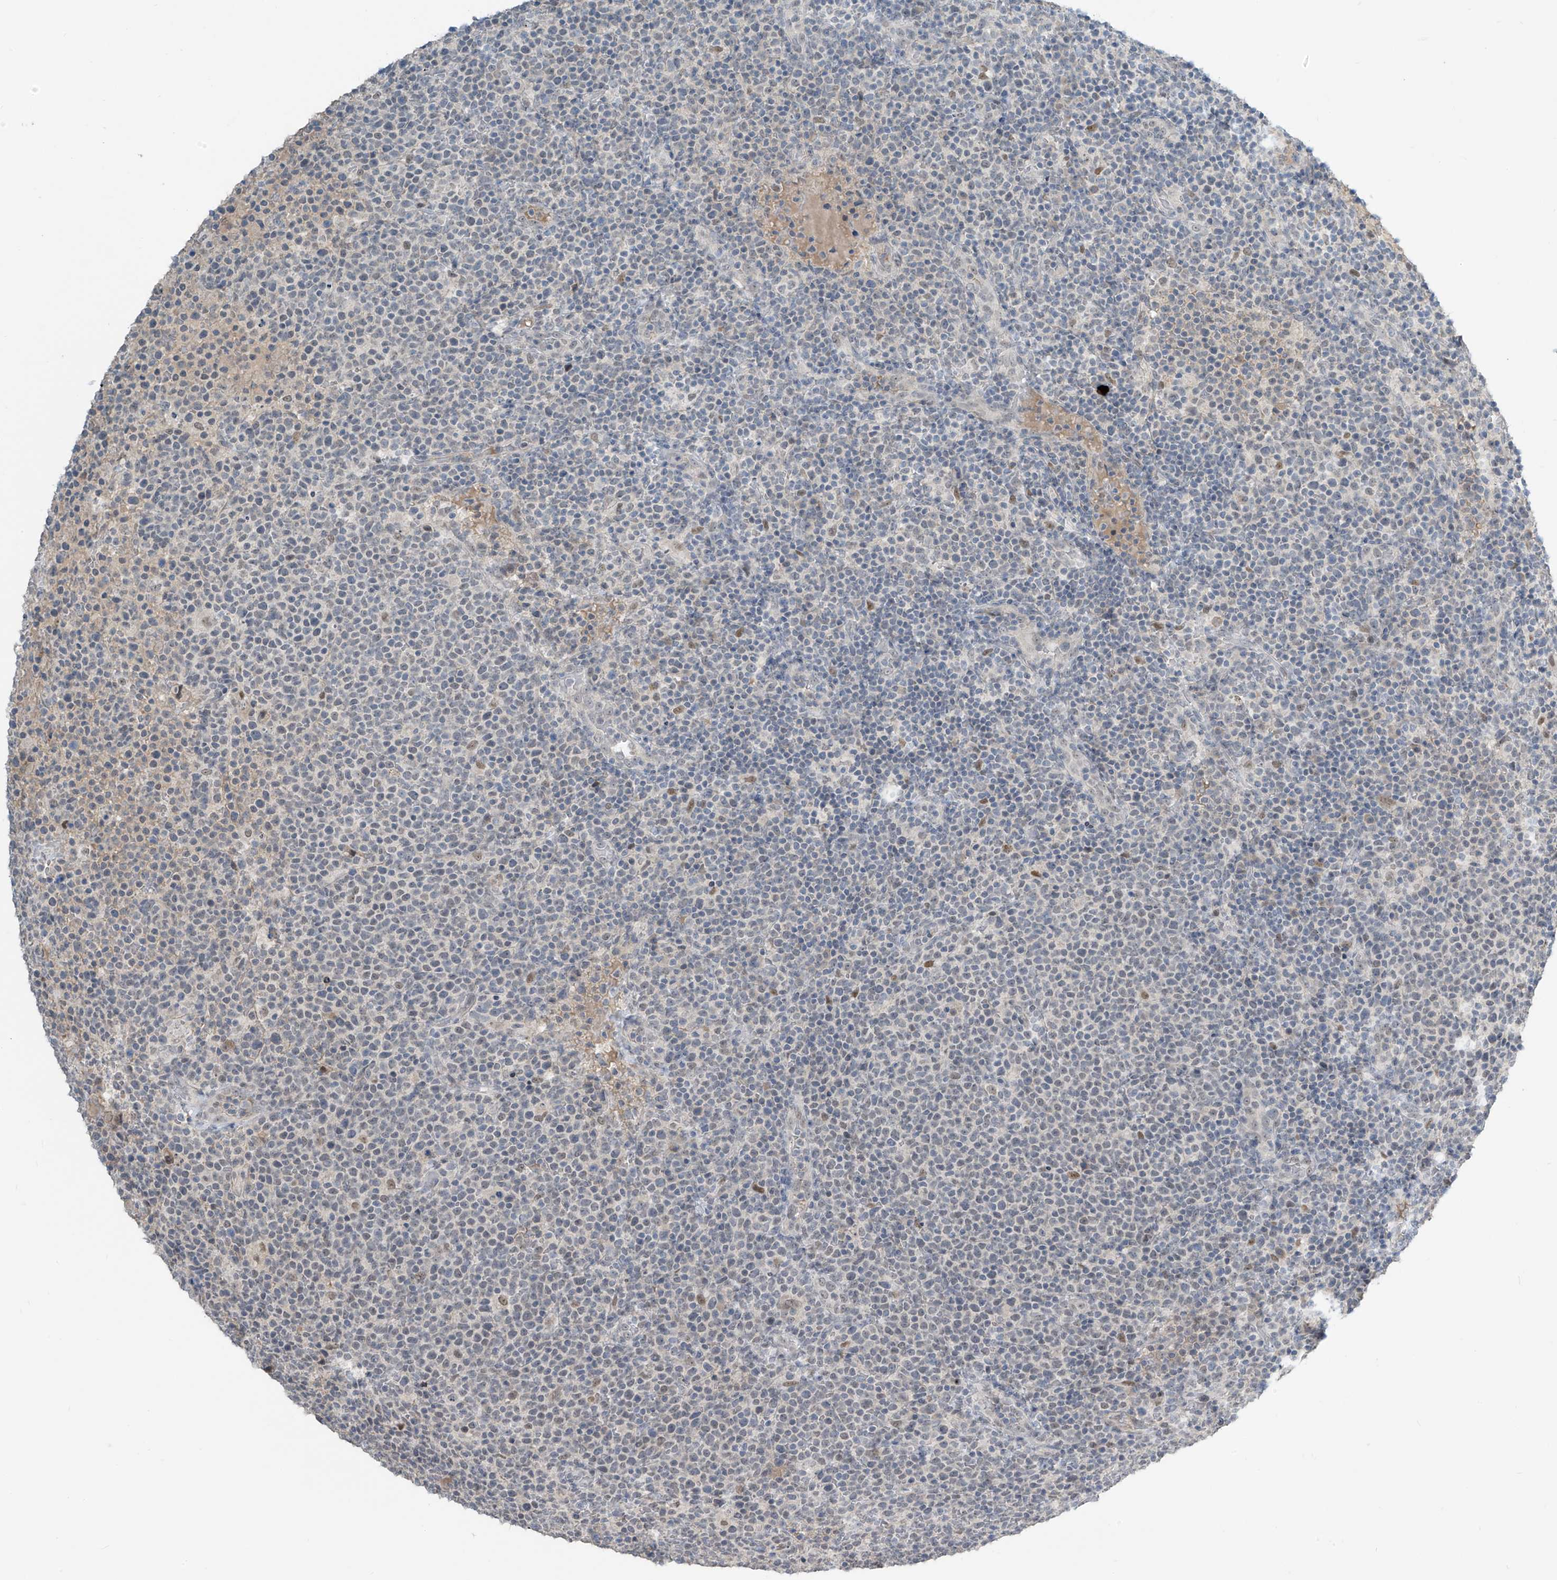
{"staining": {"intensity": "negative", "quantity": "none", "location": "none"}, "tissue": "lymphoma", "cell_type": "Tumor cells", "image_type": "cancer", "snomed": [{"axis": "morphology", "description": "Malignant lymphoma, non-Hodgkin's type, High grade"}, {"axis": "topography", "description": "Lymph node"}], "caption": "A photomicrograph of human lymphoma is negative for staining in tumor cells.", "gene": "METAP1D", "patient": {"sex": "male", "age": 61}}